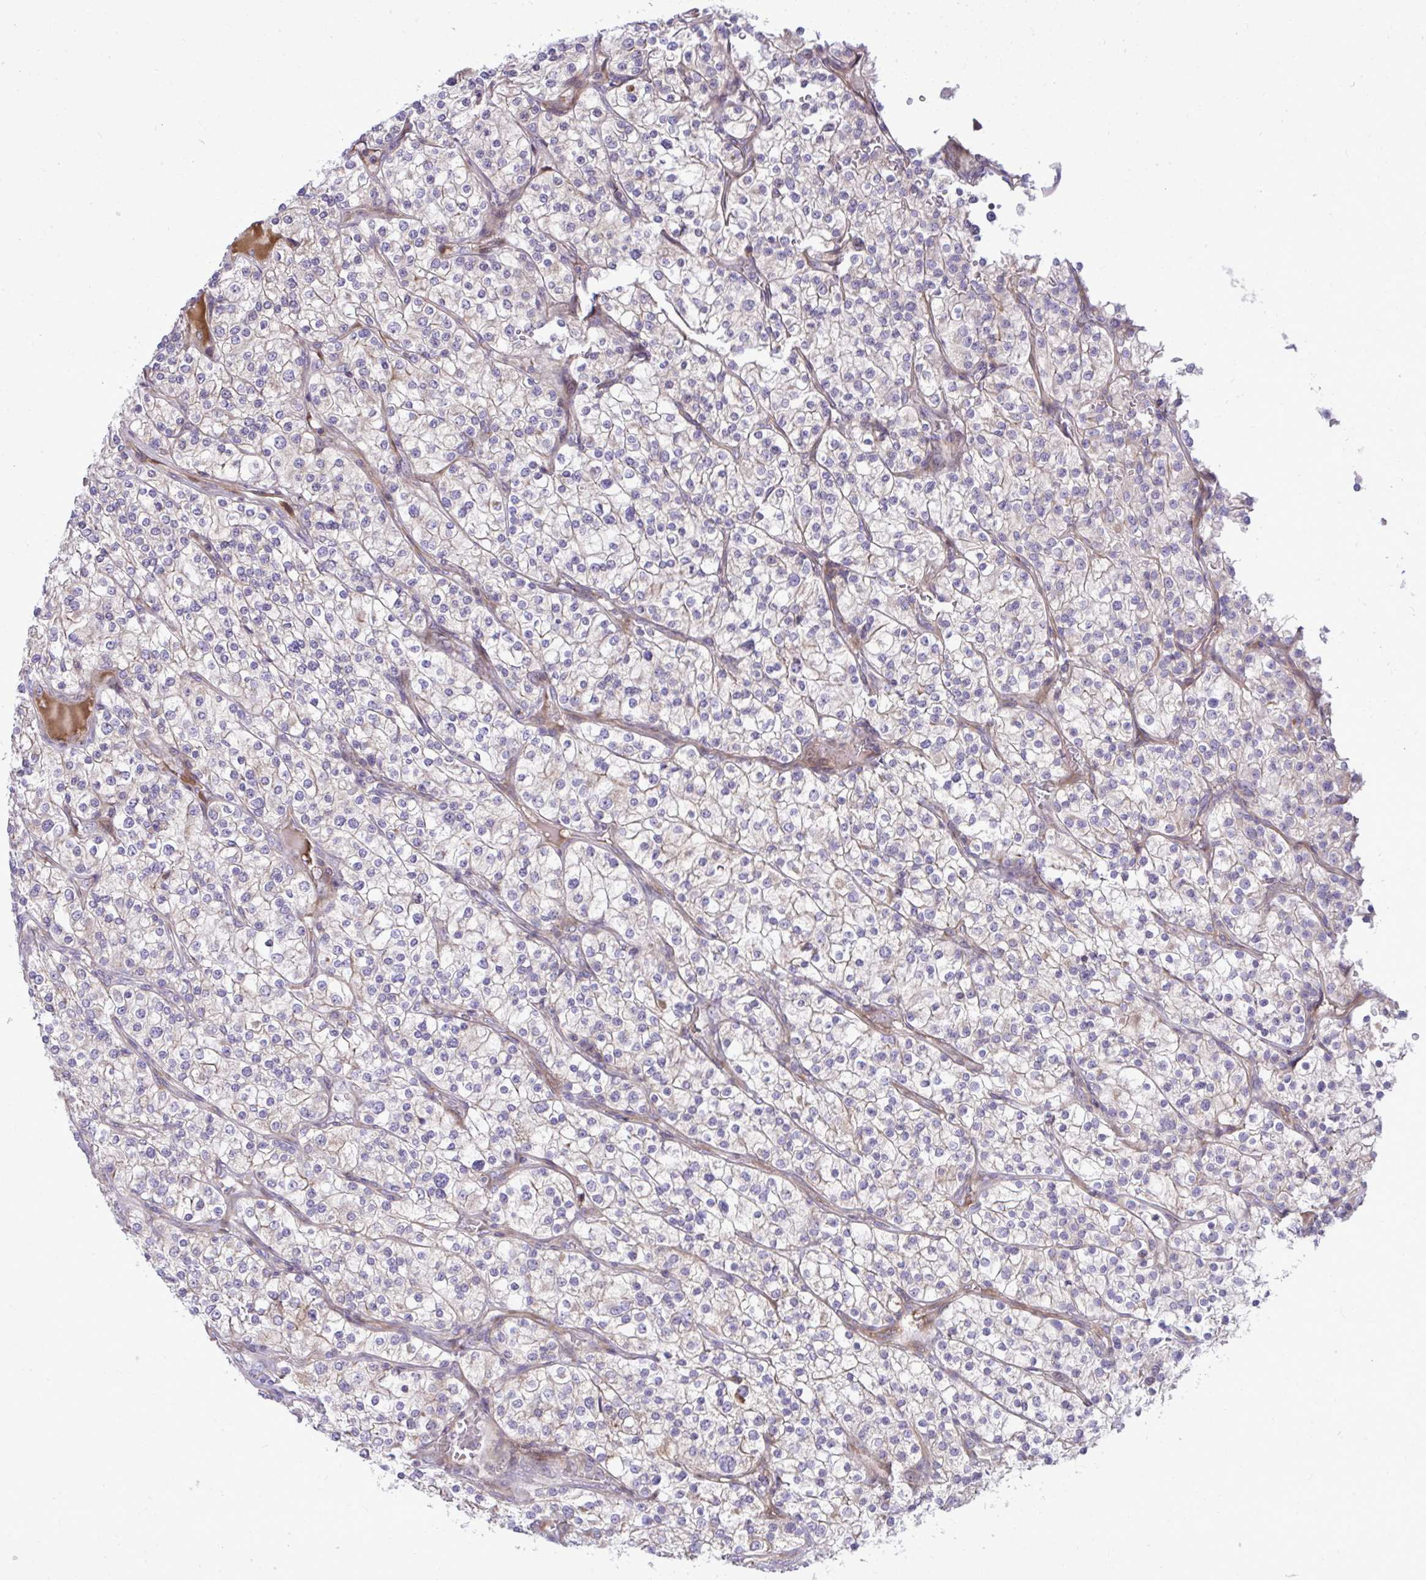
{"staining": {"intensity": "negative", "quantity": "none", "location": "none"}, "tissue": "renal cancer", "cell_type": "Tumor cells", "image_type": "cancer", "snomed": [{"axis": "morphology", "description": "Adenocarcinoma, NOS"}, {"axis": "topography", "description": "Kidney"}], "caption": "Immunohistochemistry (IHC) micrograph of neoplastic tissue: human adenocarcinoma (renal) stained with DAB (3,3'-diaminobenzidine) reveals no significant protein positivity in tumor cells. (DAB immunohistochemistry (IHC) with hematoxylin counter stain).", "gene": "ZSCAN9", "patient": {"sex": "male", "age": 80}}